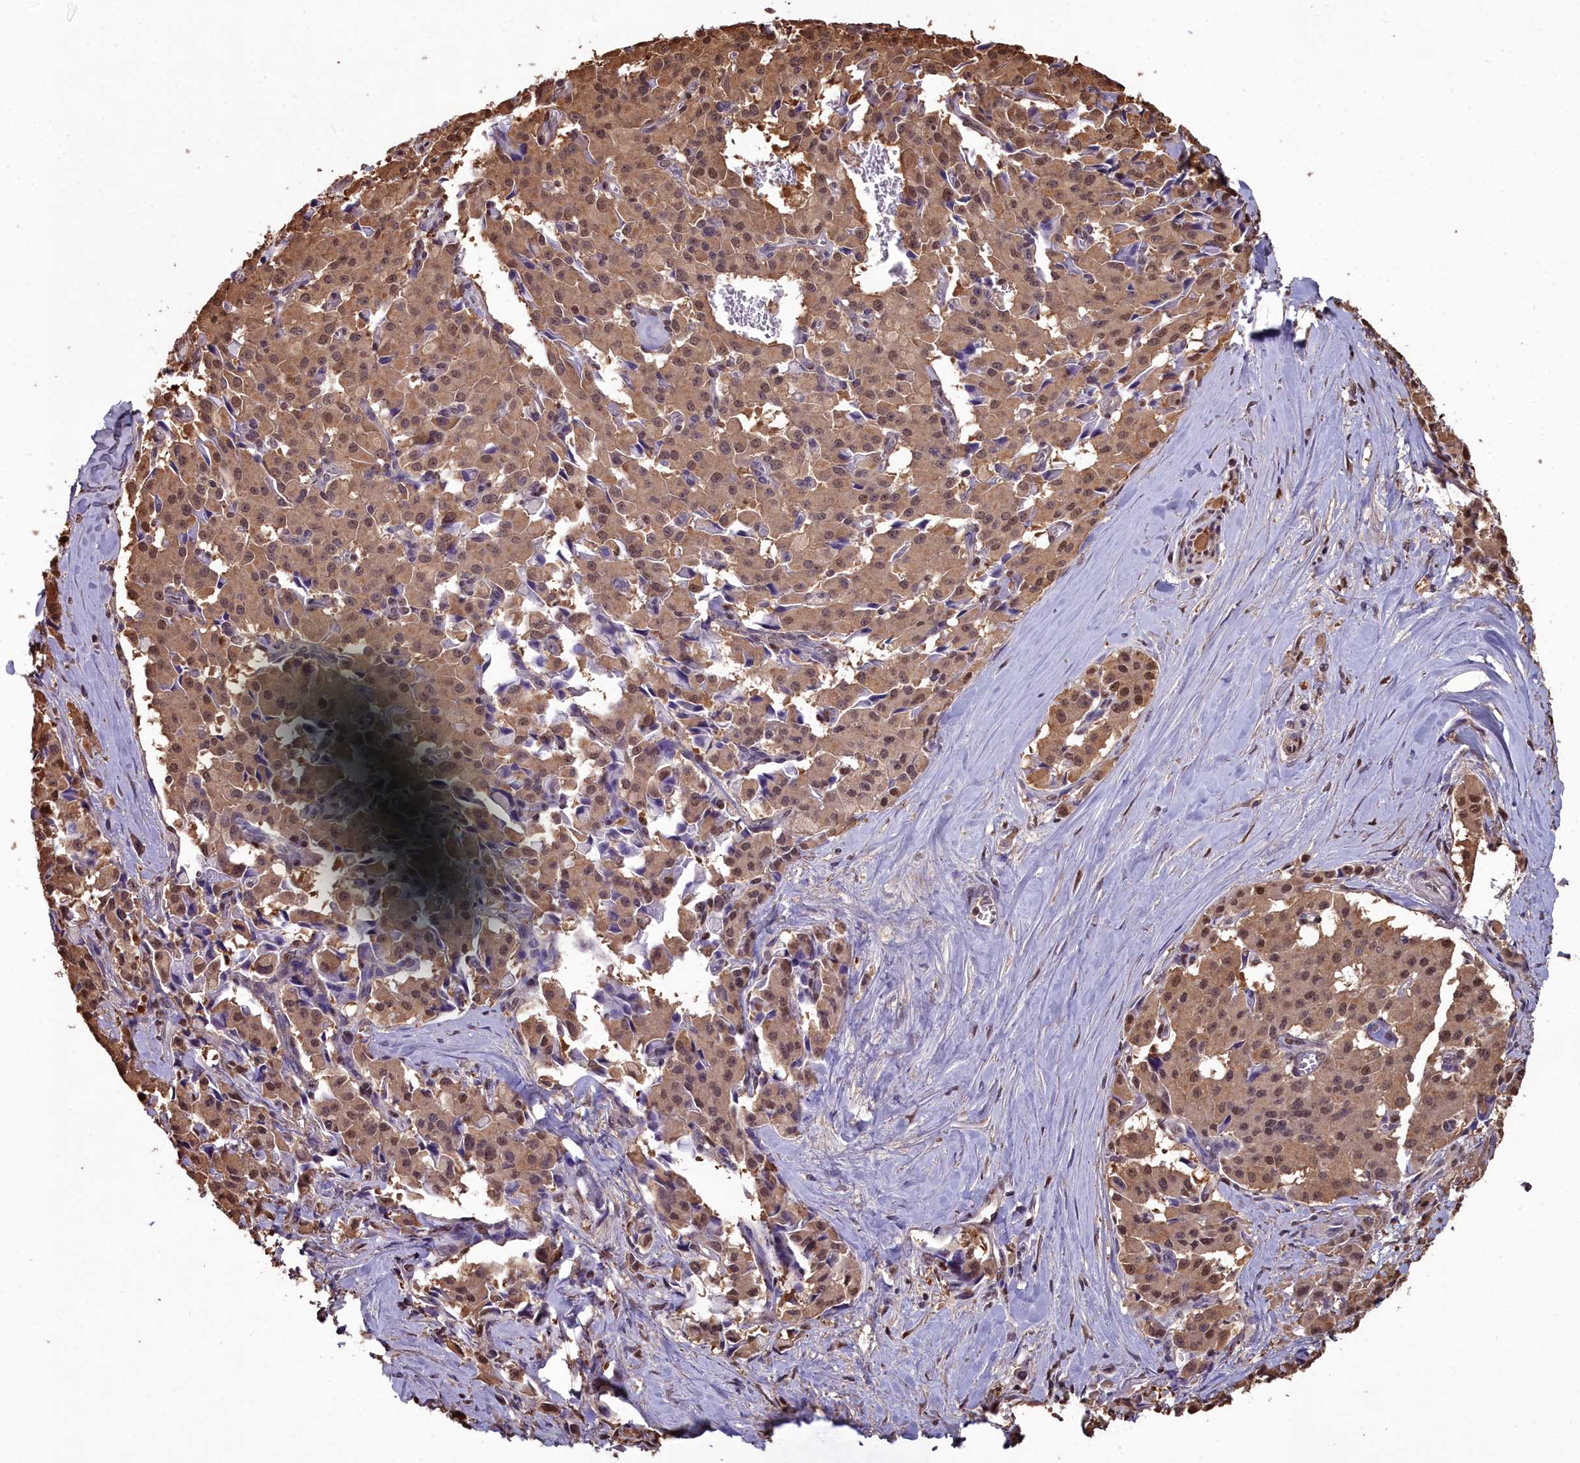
{"staining": {"intensity": "moderate", "quantity": ">75%", "location": "cytoplasmic/membranous,nuclear"}, "tissue": "pancreatic cancer", "cell_type": "Tumor cells", "image_type": "cancer", "snomed": [{"axis": "morphology", "description": "Adenocarcinoma, NOS"}, {"axis": "topography", "description": "Pancreas"}], "caption": "An immunohistochemistry histopathology image of tumor tissue is shown. Protein staining in brown labels moderate cytoplasmic/membranous and nuclear positivity in pancreatic cancer within tumor cells.", "gene": "GAPDH", "patient": {"sex": "male", "age": 65}}